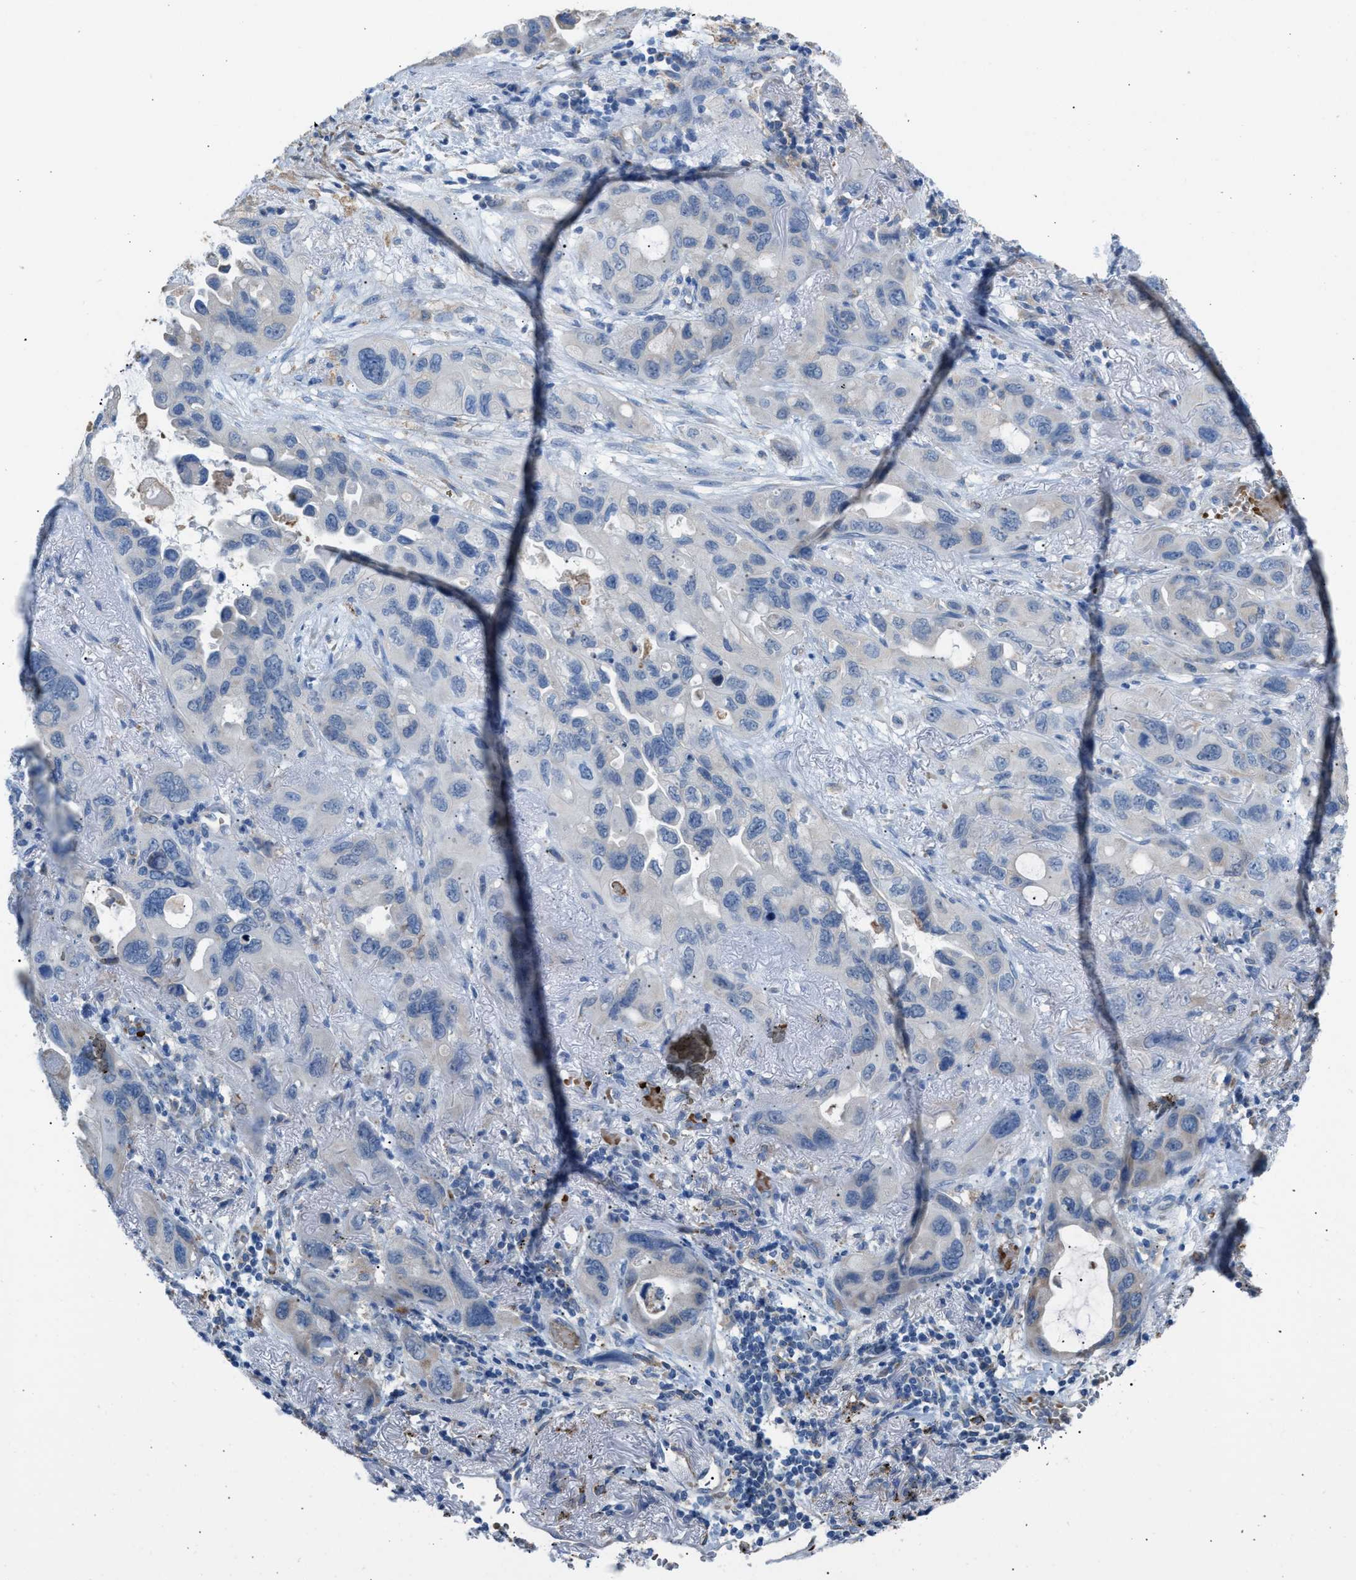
{"staining": {"intensity": "negative", "quantity": "none", "location": "none"}, "tissue": "lung cancer", "cell_type": "Tumor cells", "image_type": "cancer", "snomed": [{"axis": "morphology", "description": "Squamous cell carcinoma, NOS"}, {"axis": "topography", "description": "Lung"}], "caption": "There is no significant expression in tumor cells of squamous cell carcinoma (lung).", "gene": "CA3", "patient": {"sex": "female", "age": 73}}